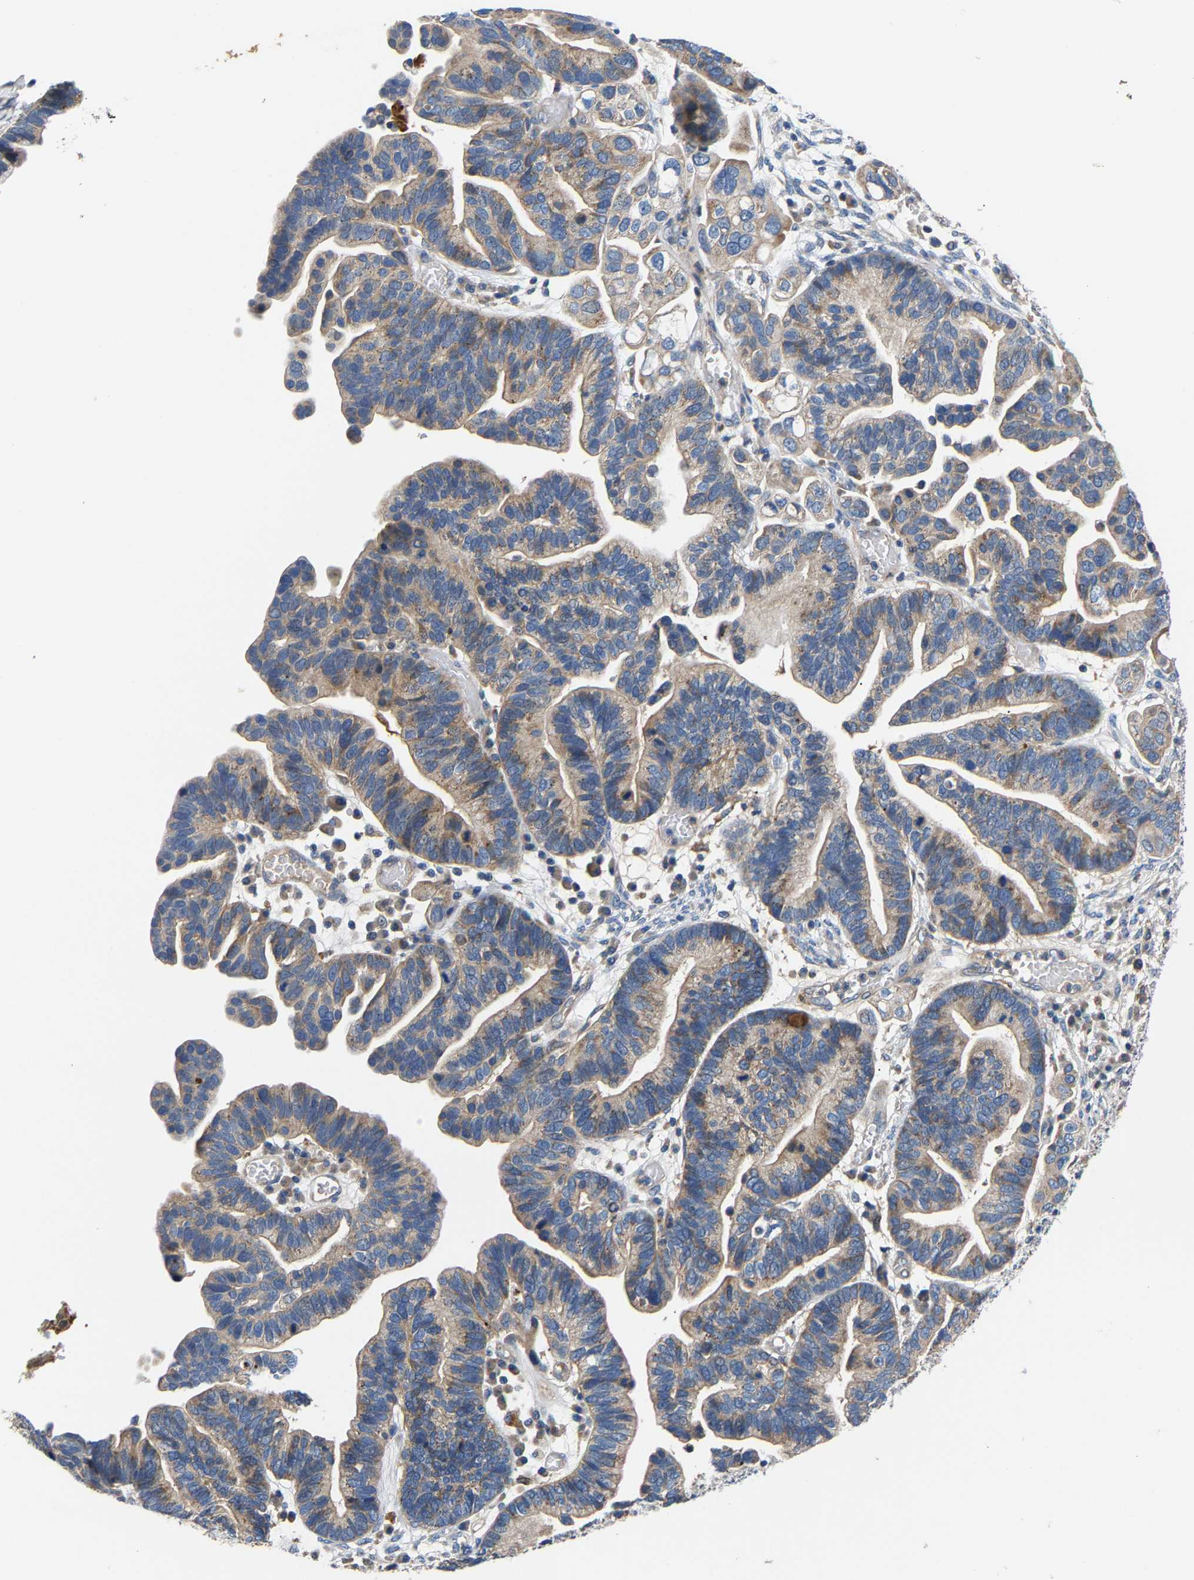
{"staining": {"intensity": "weak", "quantity": ">75%", "location": "cytoplasmic/membranous"}, "tissue": "ovarian cancer", "cell_type": "Tumor cells", "image_type": "cancer", "snomed": [{"axis": "morphology", "description": "Cystadenocarcinoma, serous, NOS"}, {"axis": "topography", "description": "Ovary"}], "caption": "Ovarian cancer stained with DAB immunohistochemistry exhibits low levels of weak cytoplasmic/membranous positivity in approximately >75% of tumor cells.", "gene": "CCDC171", "patient": {"sex": "female", "age": 56}}